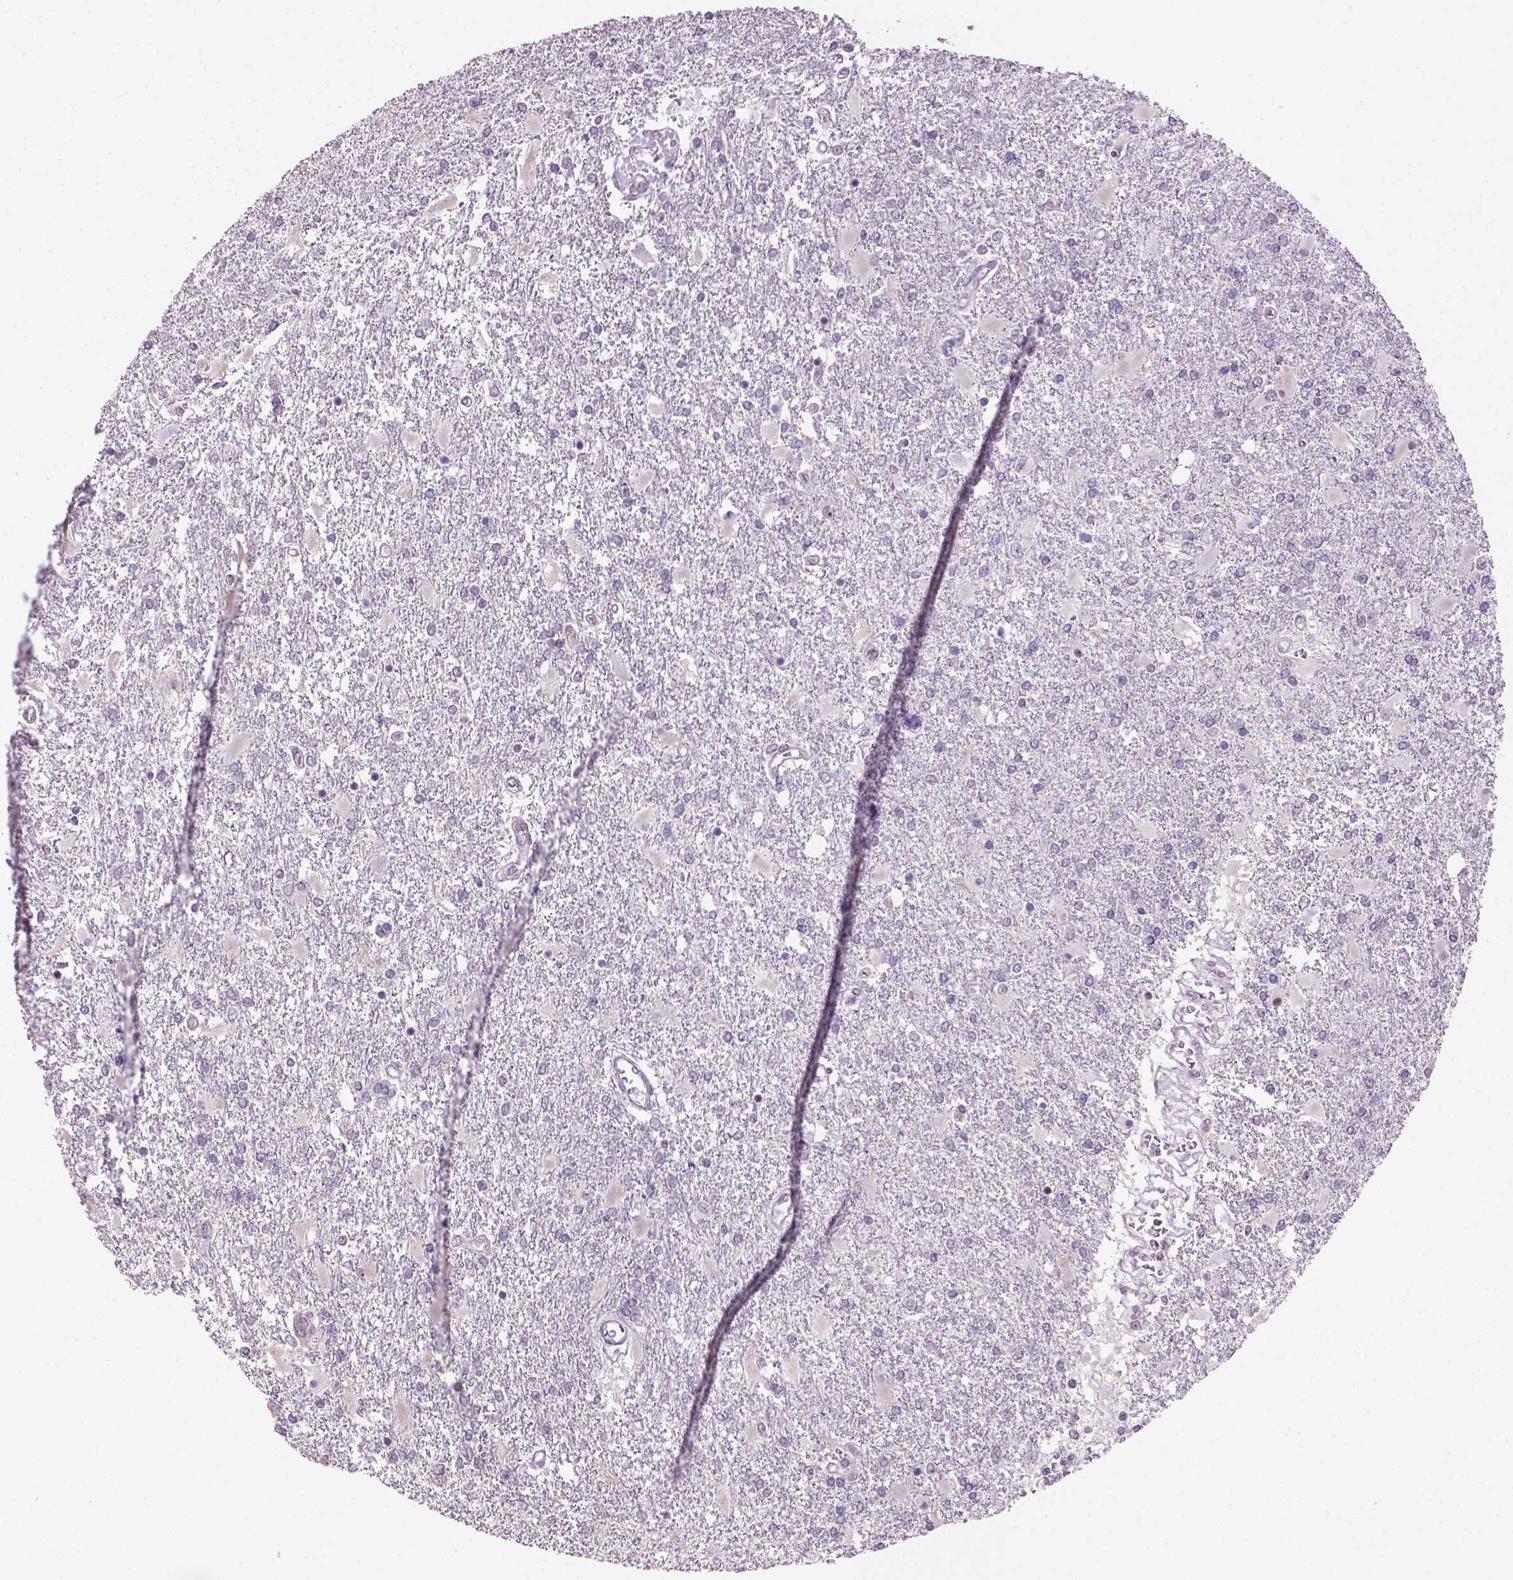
{"staining": {"intensity": "negative", "quantity": "none", "location": "none"}, "tissue": "glioma", "cell_type": "Tumor cells", "image_type": "cancer", "snomed": [{"axis": "morphology", "description": "Glioma, malignant, High grade"}, {"axis": "topography", "description": "Cerebral cortex"}], "caption": "Immunohistochemical staining of human glioma shows no significant expression in tumor cells.", "gene": "DDX50", "patient": {"sex": "male", "age": 79}}